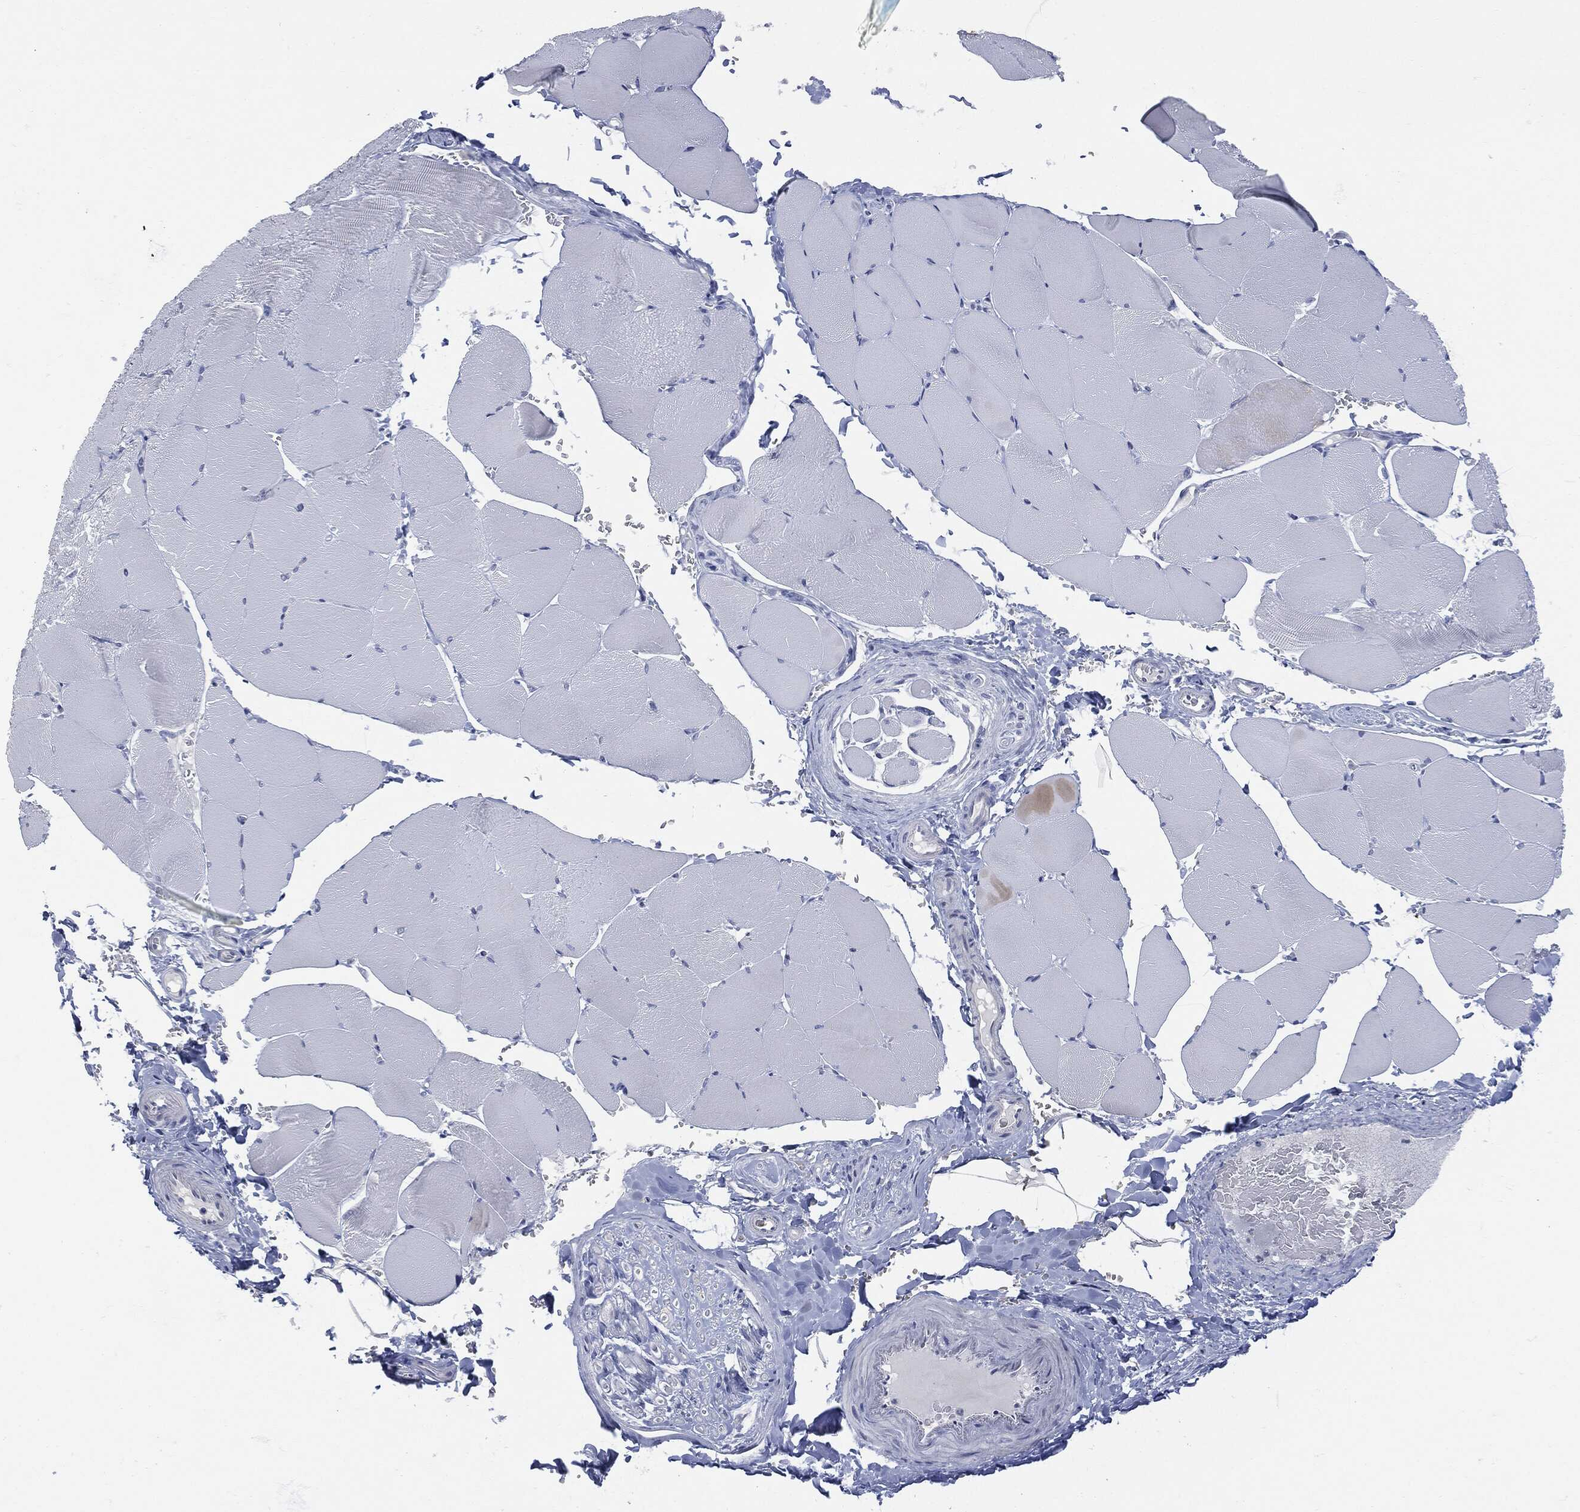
{"staining": {"intensity": "negative", "quantity": "none", "location": "none"}, "tissue": "skeletal muscle", "cell_type": "Myocytes", "image_type": "normal", "snomed": [{"axis": "morphology", "description": "Normal tissue, NOS"}, {"axis": "topography", "description": "Skeletal muscle"}], "caption": "High power microscopy photomicrograph of an IHC histopathology image of unremarkable skeletal muscle, revealing no significant staining in myocytes. (DAB immunohistochemistry (IHC), high magnification).", "gene": "UBE2C", "patient": {"sex": "female", "age": 37}}